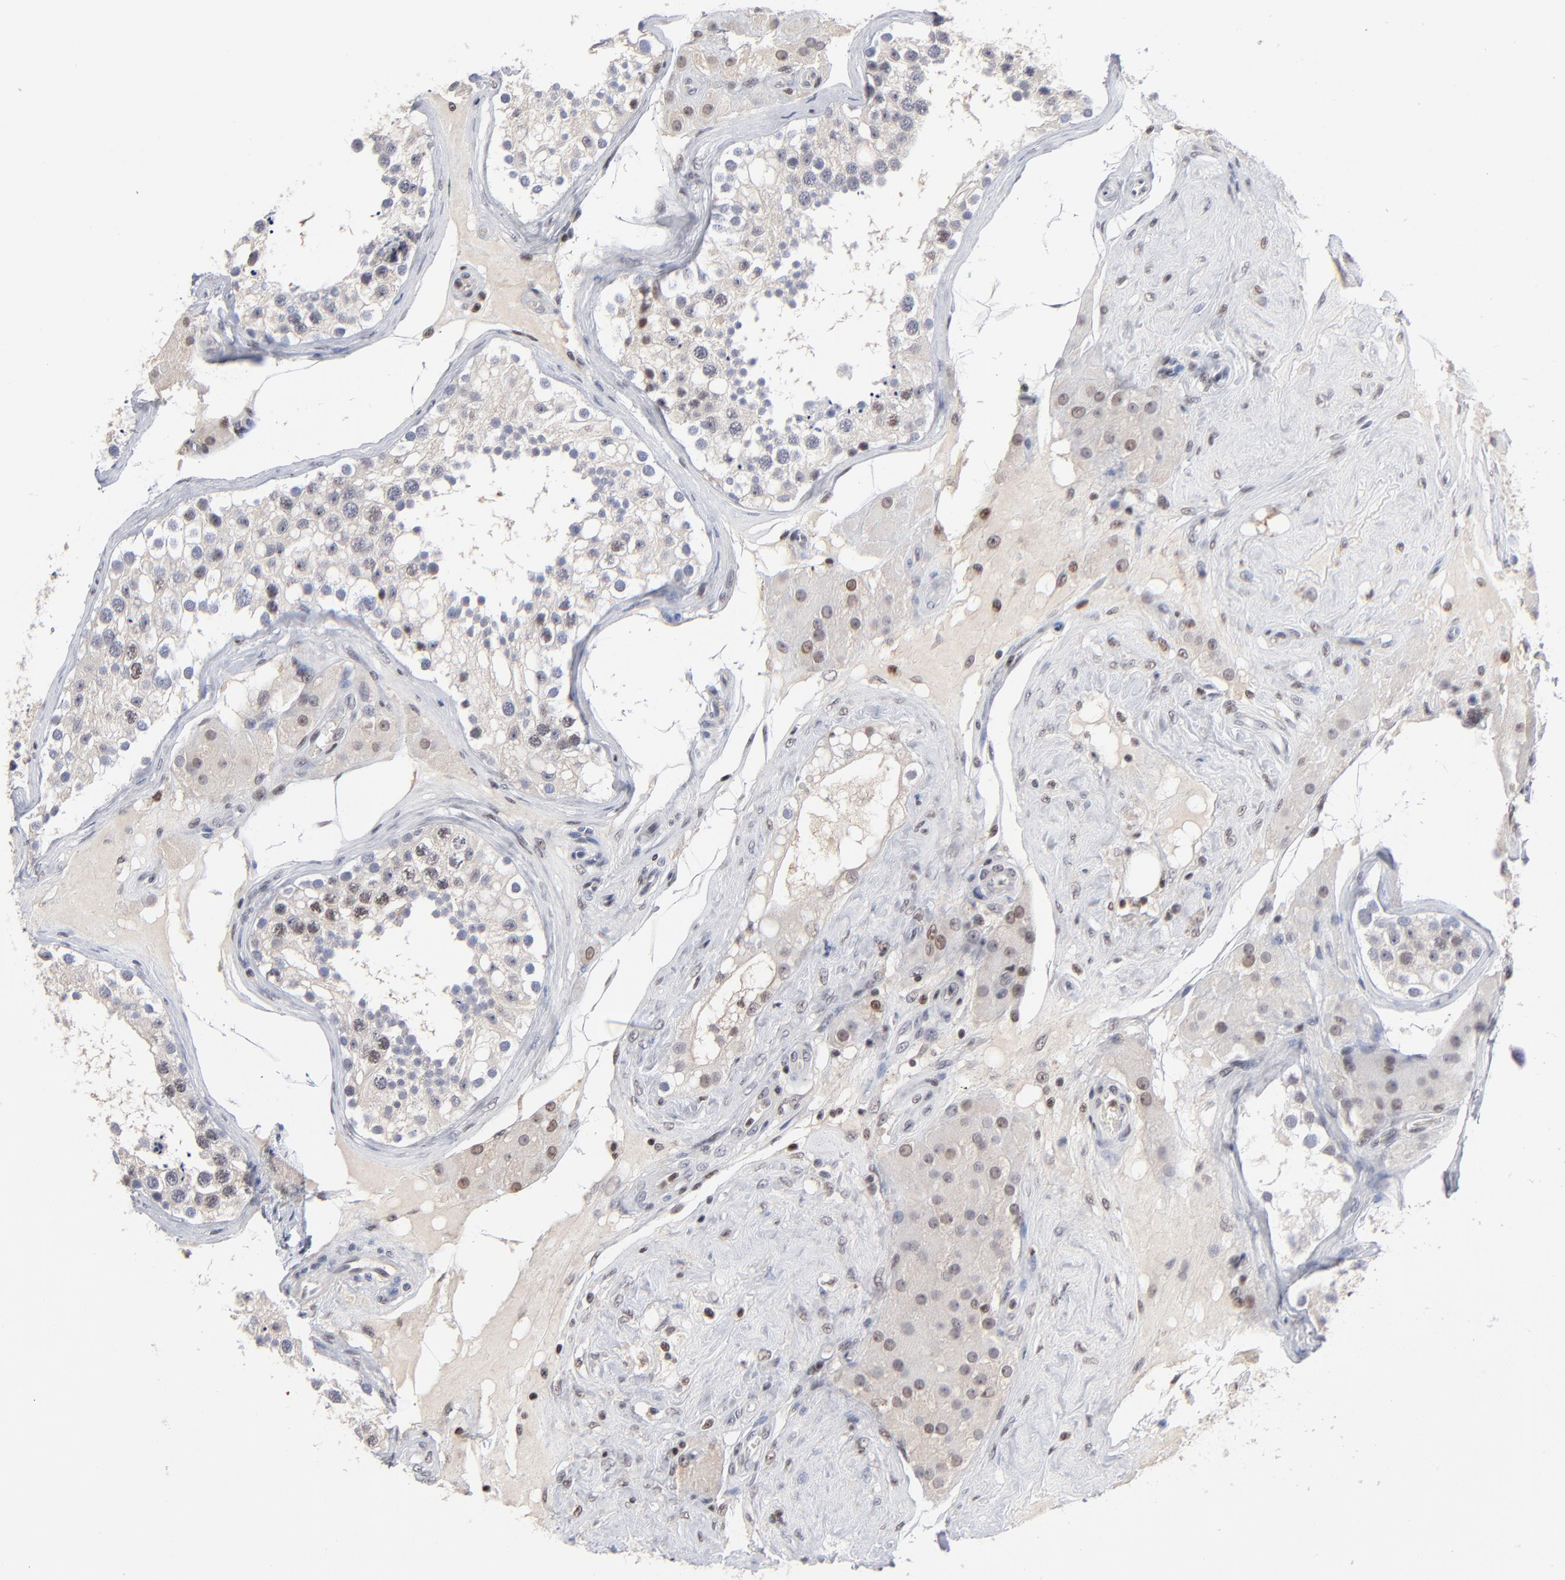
{"staining": {"intensity": "weak", "quantity": "<25%", "location": "nuclear"}, "tissue": "testis", "cell_type": "Cells in seminiferous ducts", "image_type": "normal", "snomed": [{"axis": "morphology", "description": "Normal tissue, NOS"}, {"axis": "topography", "description": "Testis"}], "caption": "Immunohistochemistry histopathology image of benign human testis stained for a protein (brown), which displays no expression in cells in seminiferous ducts.", "gene": "MAX", "patient": {"sex": "male", "age": 68}}